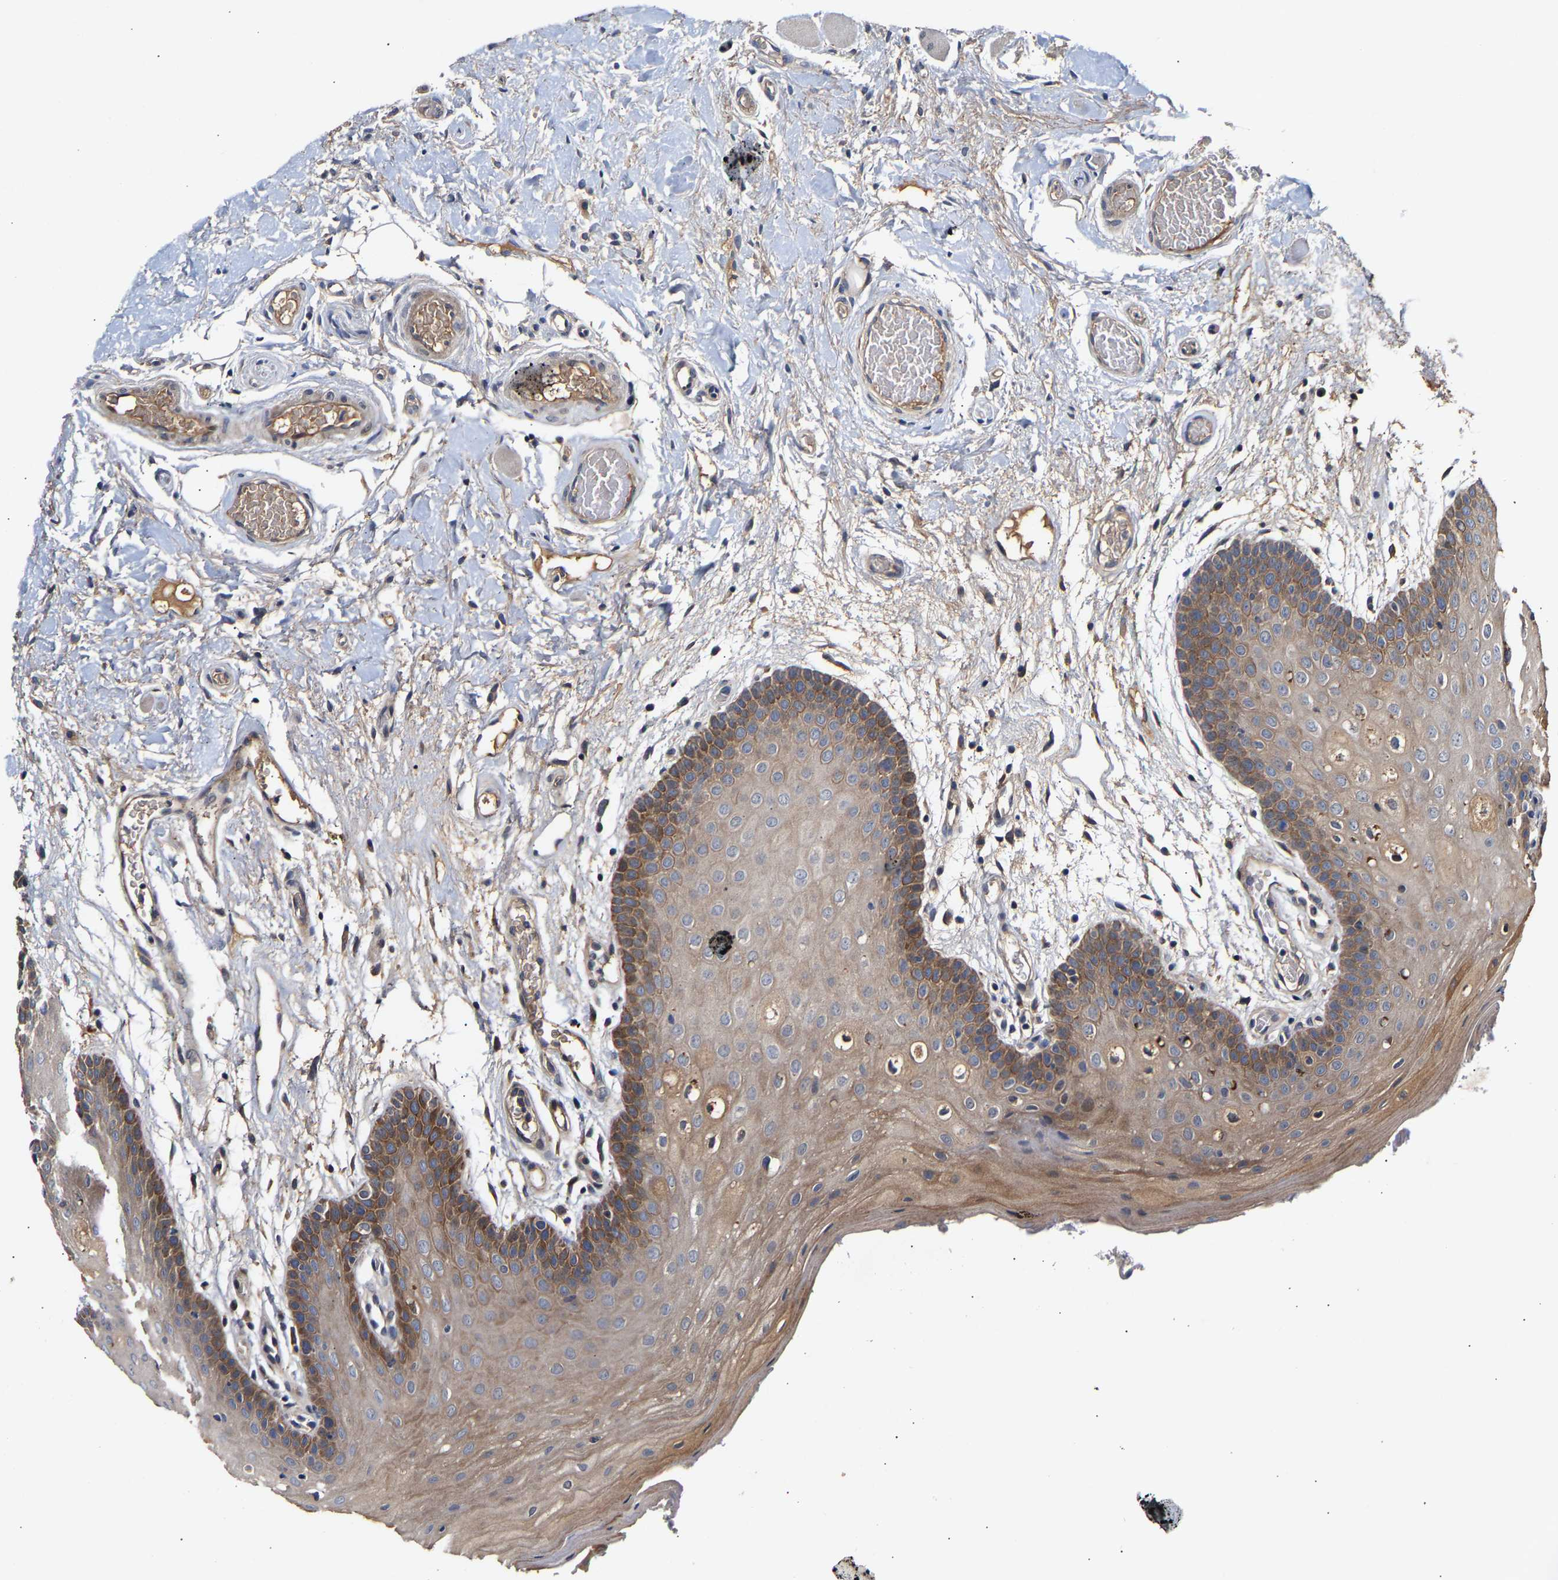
{"staining": {"intensity": "moderate", "quantity": "<25%", "location": "cytoplasmic/membranous"}, "tissue": "oral mucosa", "cell_type": "Squamous epithelial cells", "image_type": "normal", "snomed": [{"axis": "morphology", "description": "Normal tissue, NOS"}, {"axis": "morphology", "description": "Squamous cell carcinoma, NOS"}, {"axis": "topography", "description": "Oral tissue"}, {"axis": "topography", "description": "Head-Neck"}], "caption": "Brown immunohistochemical staining in normal oral mucosa exhibits moderate cytoplasmic/membranous positivity in about <25% of squamous epithelial cells.", "gene": "KASH5", "patient": {"sex": "male", "age": 71}}